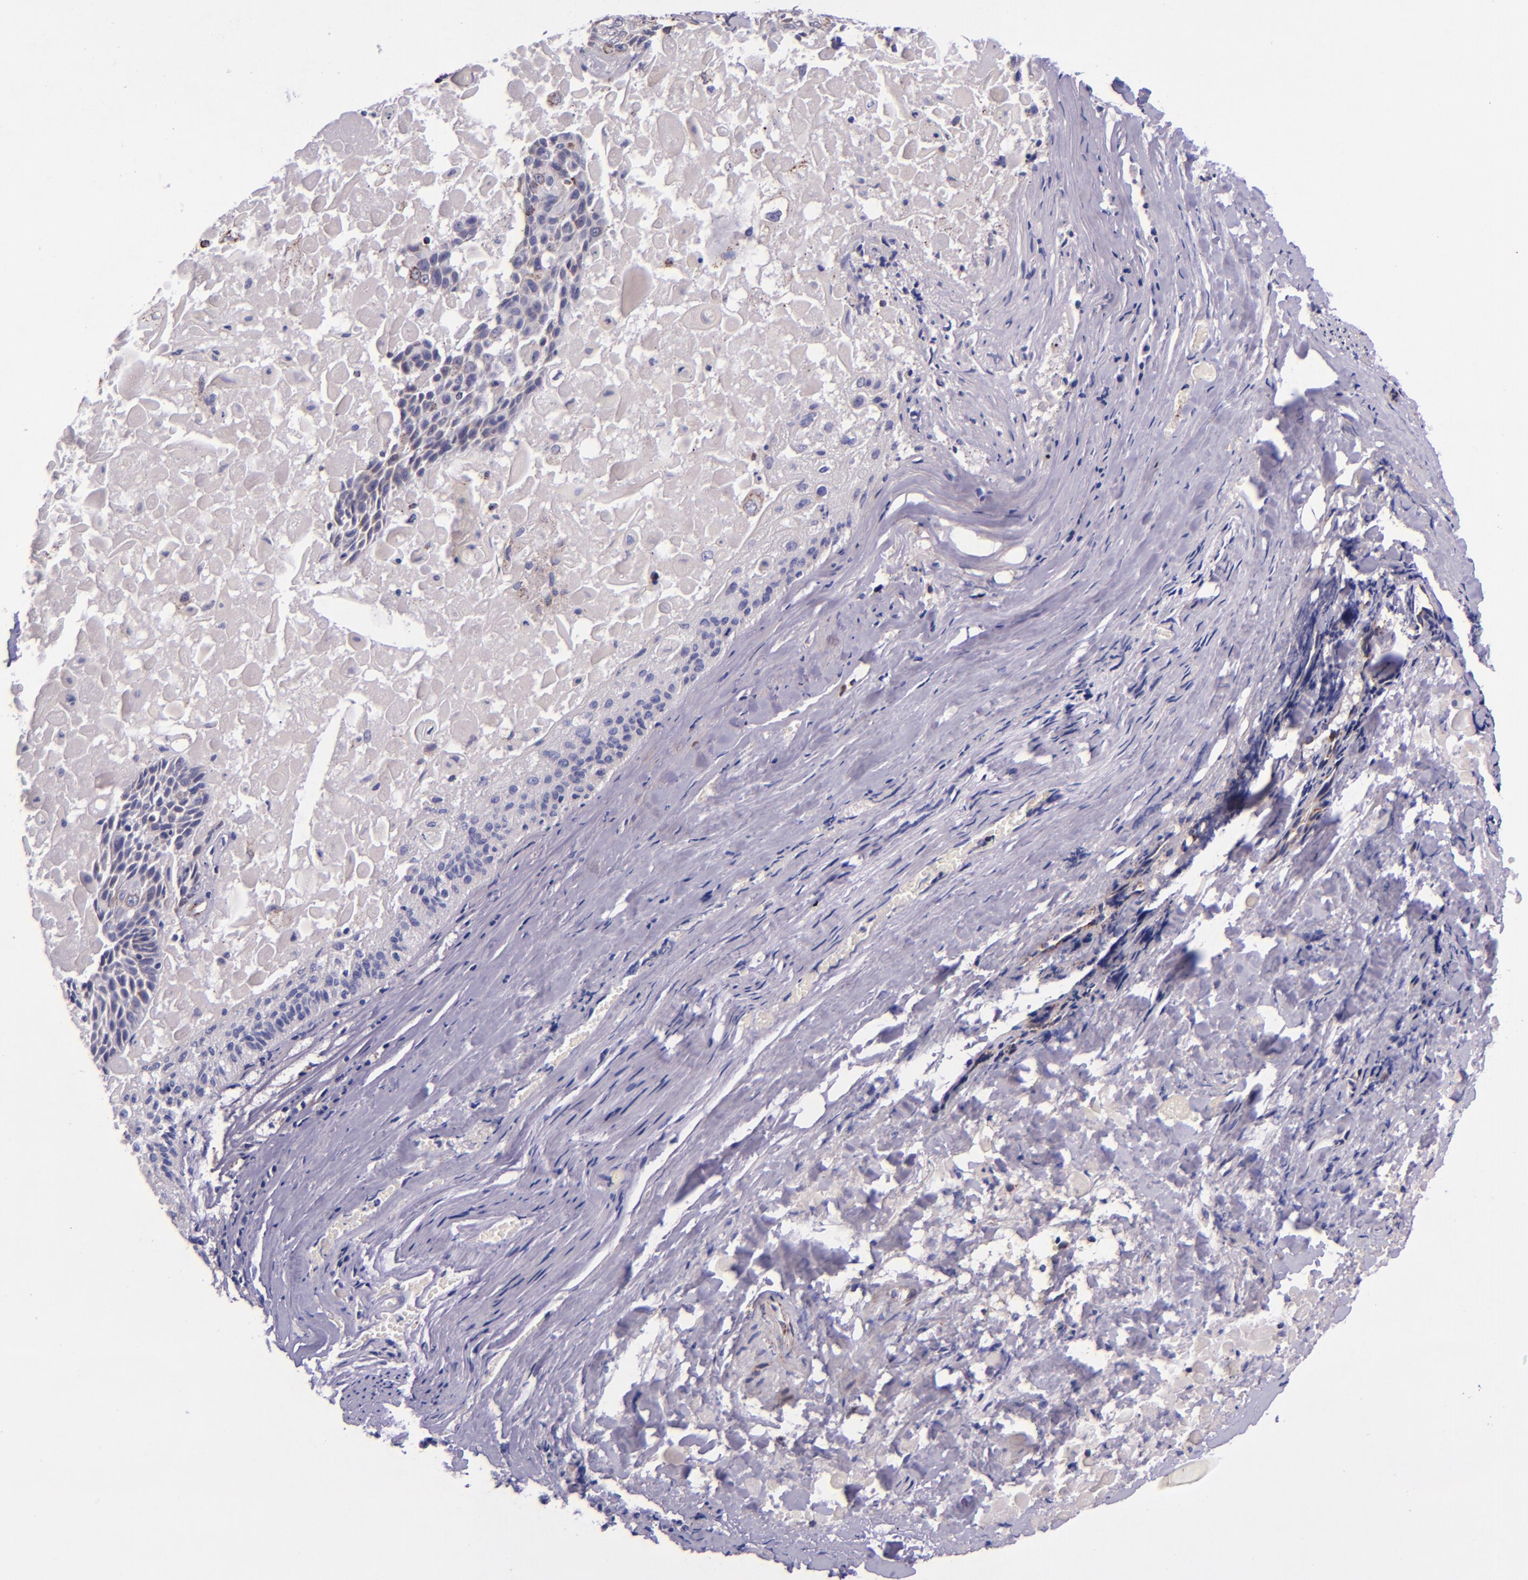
{"staining": {"intensity": "moderate", "quantity": "<25%", "location": "cytoplasmic/membranous"}, "tissue": "lung cancer", "cell_type": "Tumor cells", "image_type": "cancer", "snomed": [{"axis": "morphology", "description": "Adenocarcinoma, NOS"}, {"axis": "topography", "description": "Lung"}], "caption": "Protein expression analysis of lung adenocarcinoma reveals moderate cytoplasmic/membranous positivity in approximately <25% of tumor cells.", "gene": "IDH3G", "patient": {"sex": "male", "age": 60}}